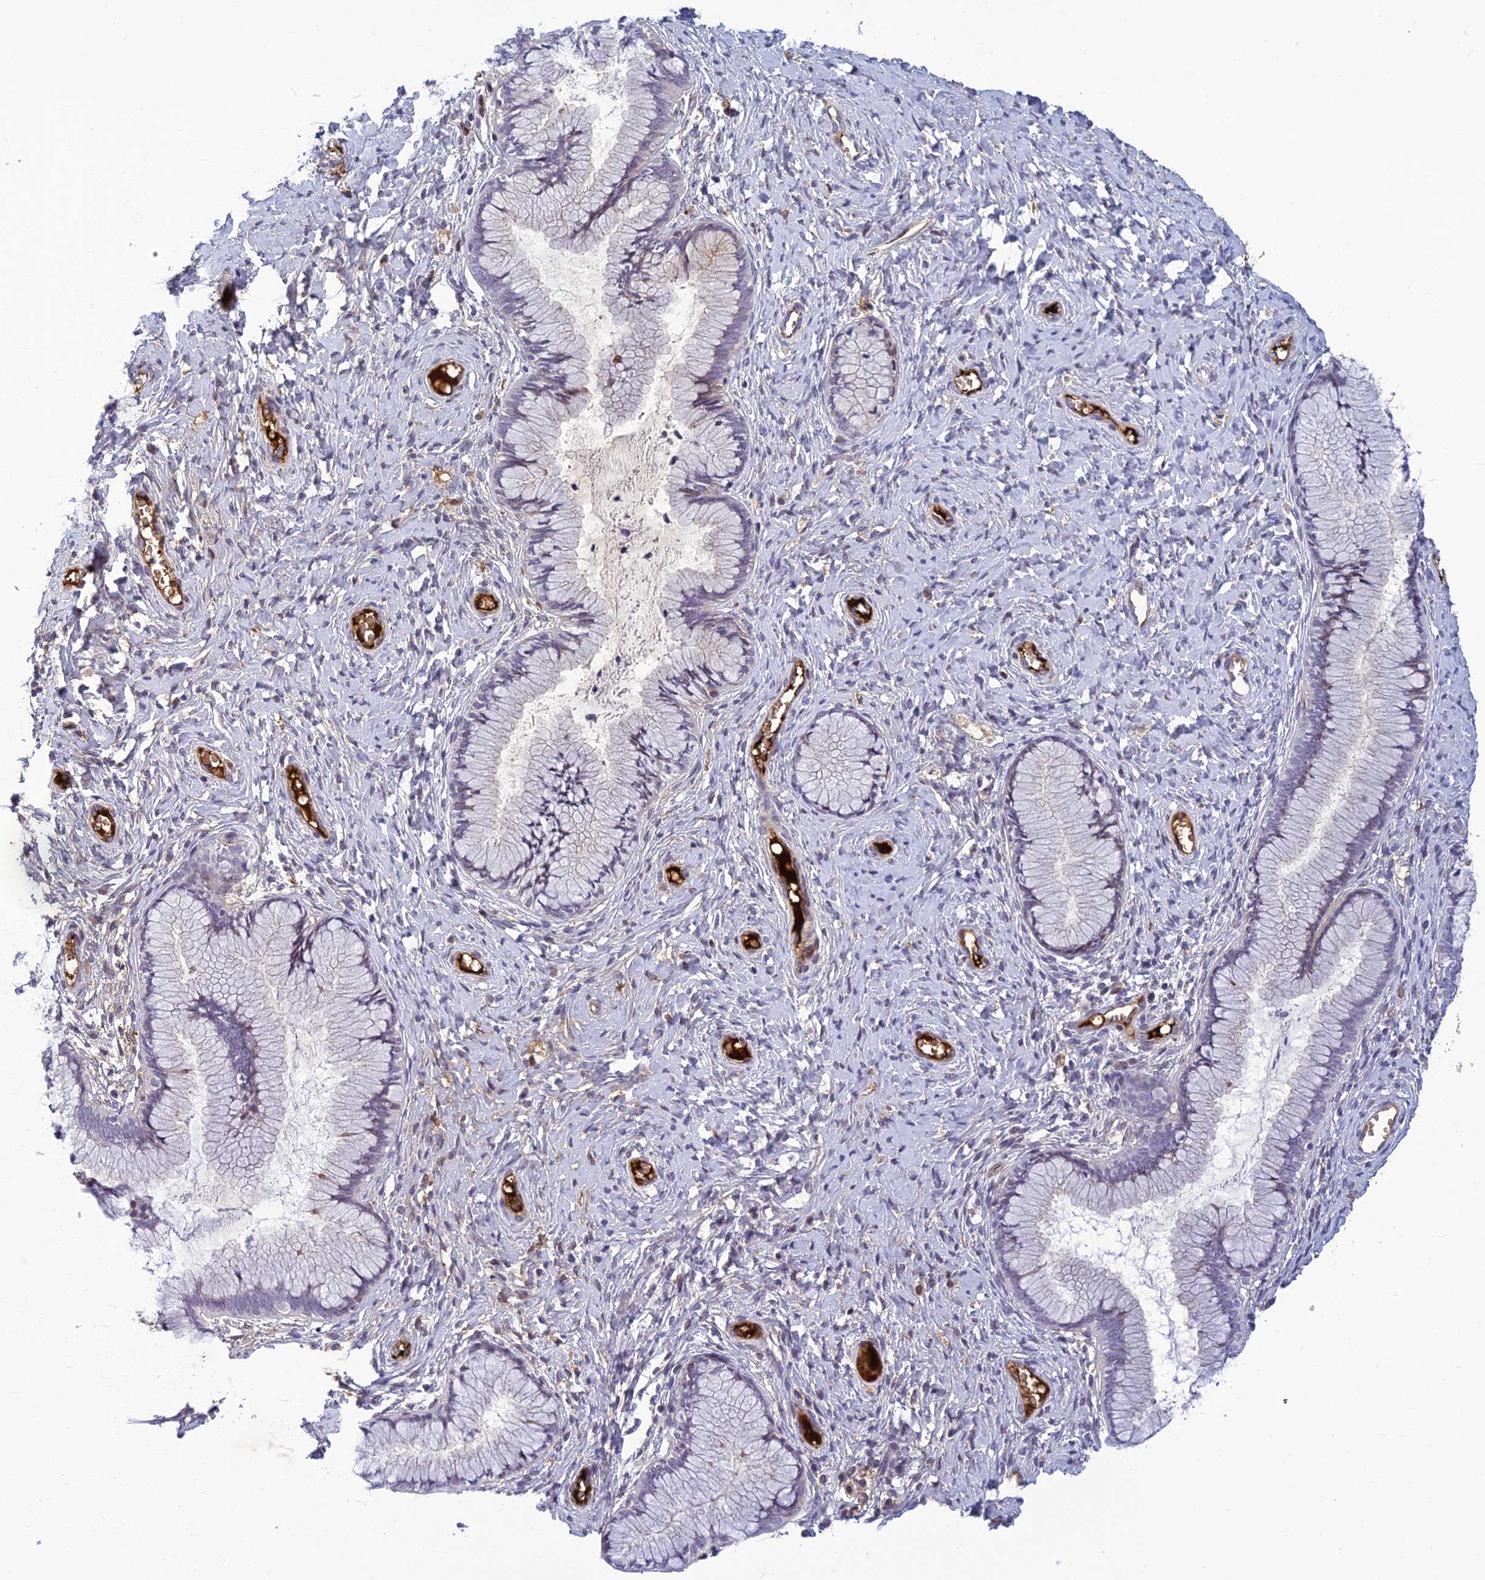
{"staining": {"intensity": "negative", "quantity": "none", "location": "none"}, "tissue": "cervix", "cell_type": "Glandular cells", "image_type": "normal", "snomed": [{"axis": "morphology", "description": "Normal tissue, NOS"}, {"axis": "topography", "description": "Cervix"}], "caption": "Human cervix stained for a protein using immunohistochemistry displays no positivity in glandular cells.", "gene": "CLEC11A", "patient": {"sex": "female", "age": 42}}